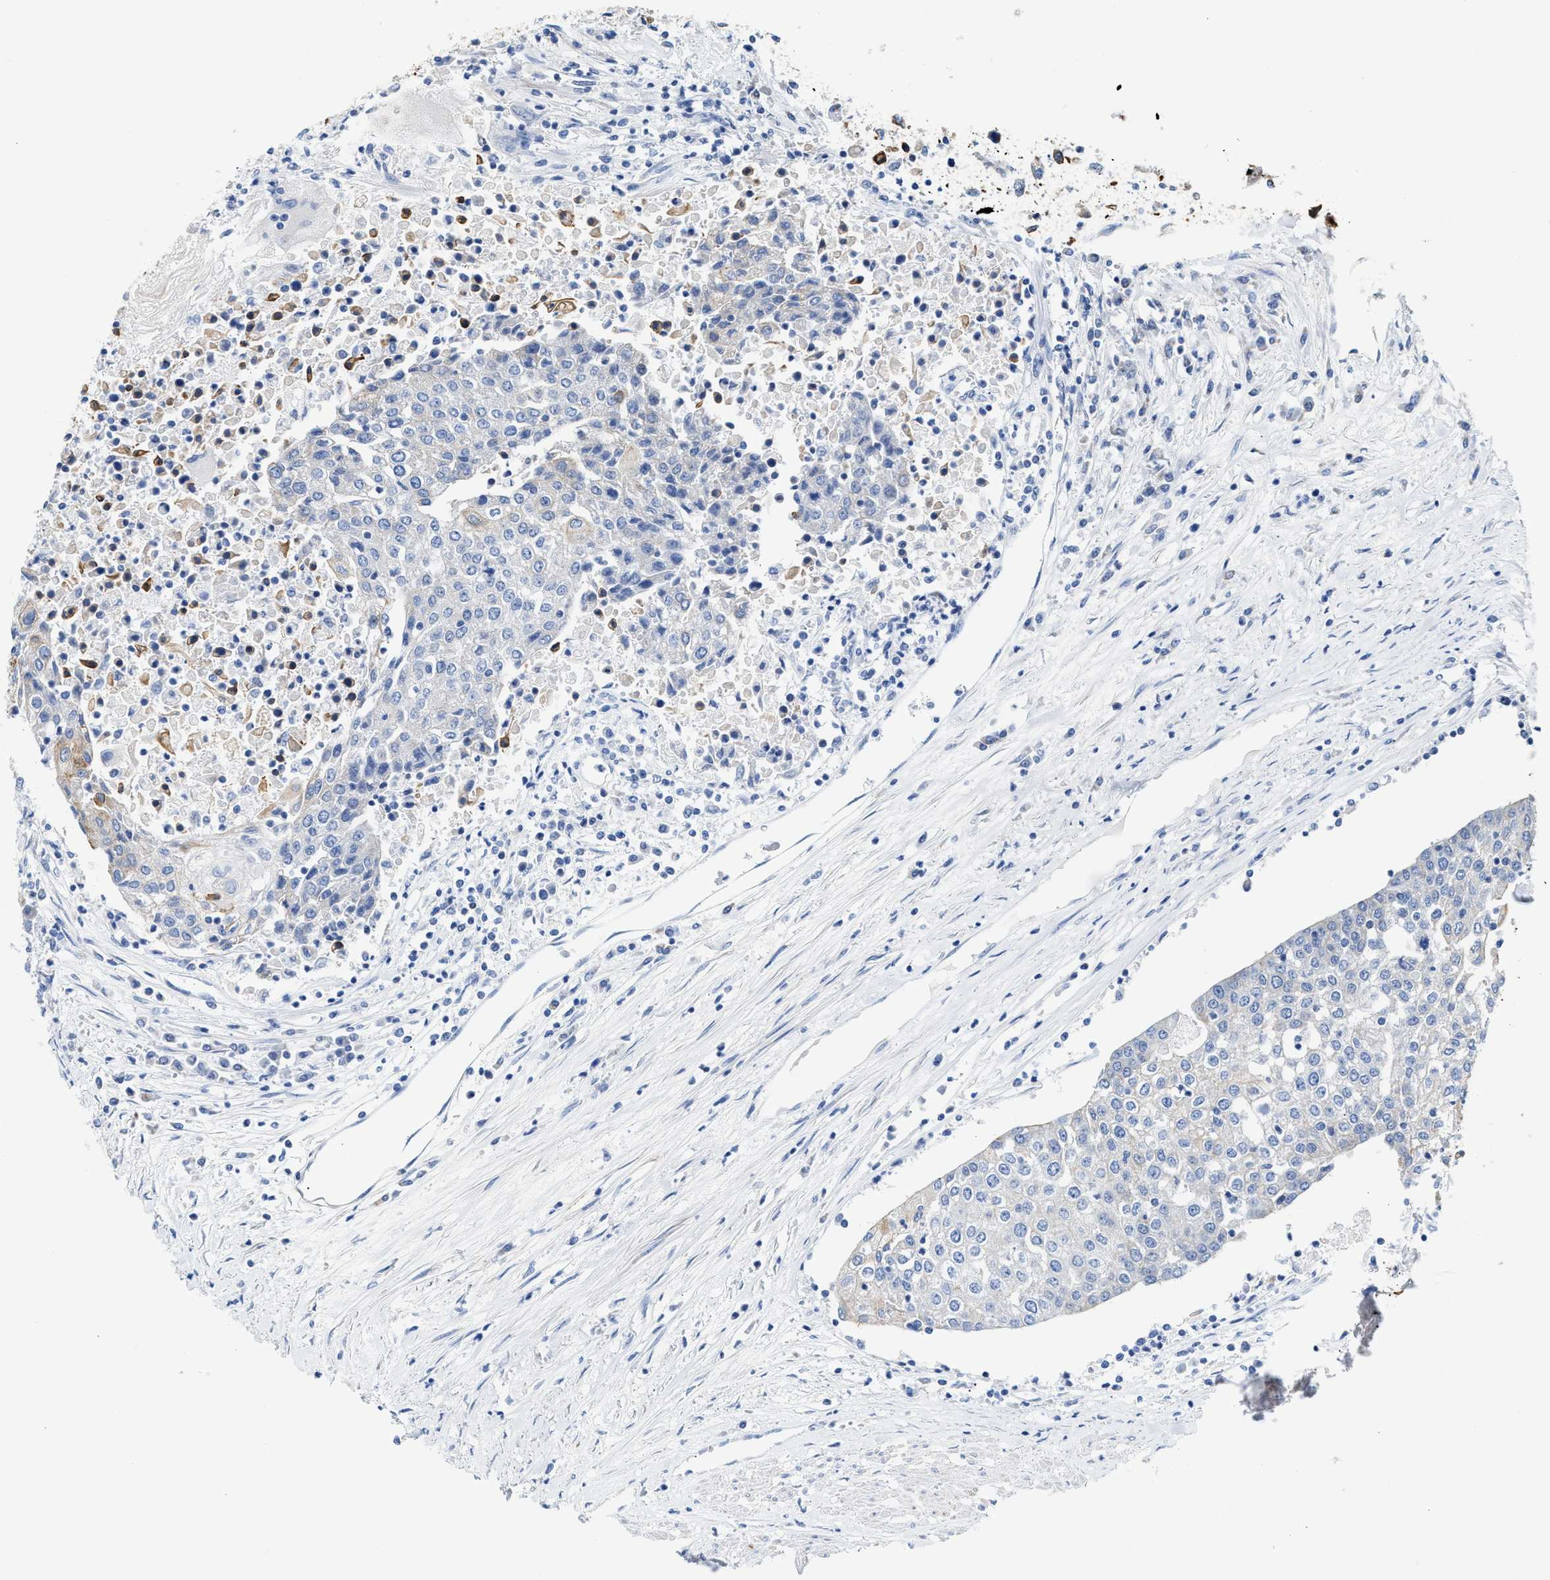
{"staining": {"intensity": "weak", "quantity": "<25%", "location": "cytoplasmic/membranous"}, "tissue": "urothelial cancer", "cell_type": "Tumor cells", "image_type": "cancer", "snomed": [{"axis": "morphology", "description": "Urothelial carcinoma, High grade"}, {"axis": "topography", "description": "Urinary bladder"}], "caption": "A histopathology image of human urothelial cancer is negative for staining in tumor cells. (Immunohistochemistry (ihc), brightfield microscopy, high magnification).", "gene": "JAG1", "patient": {"sex": "female", "age": 85}}